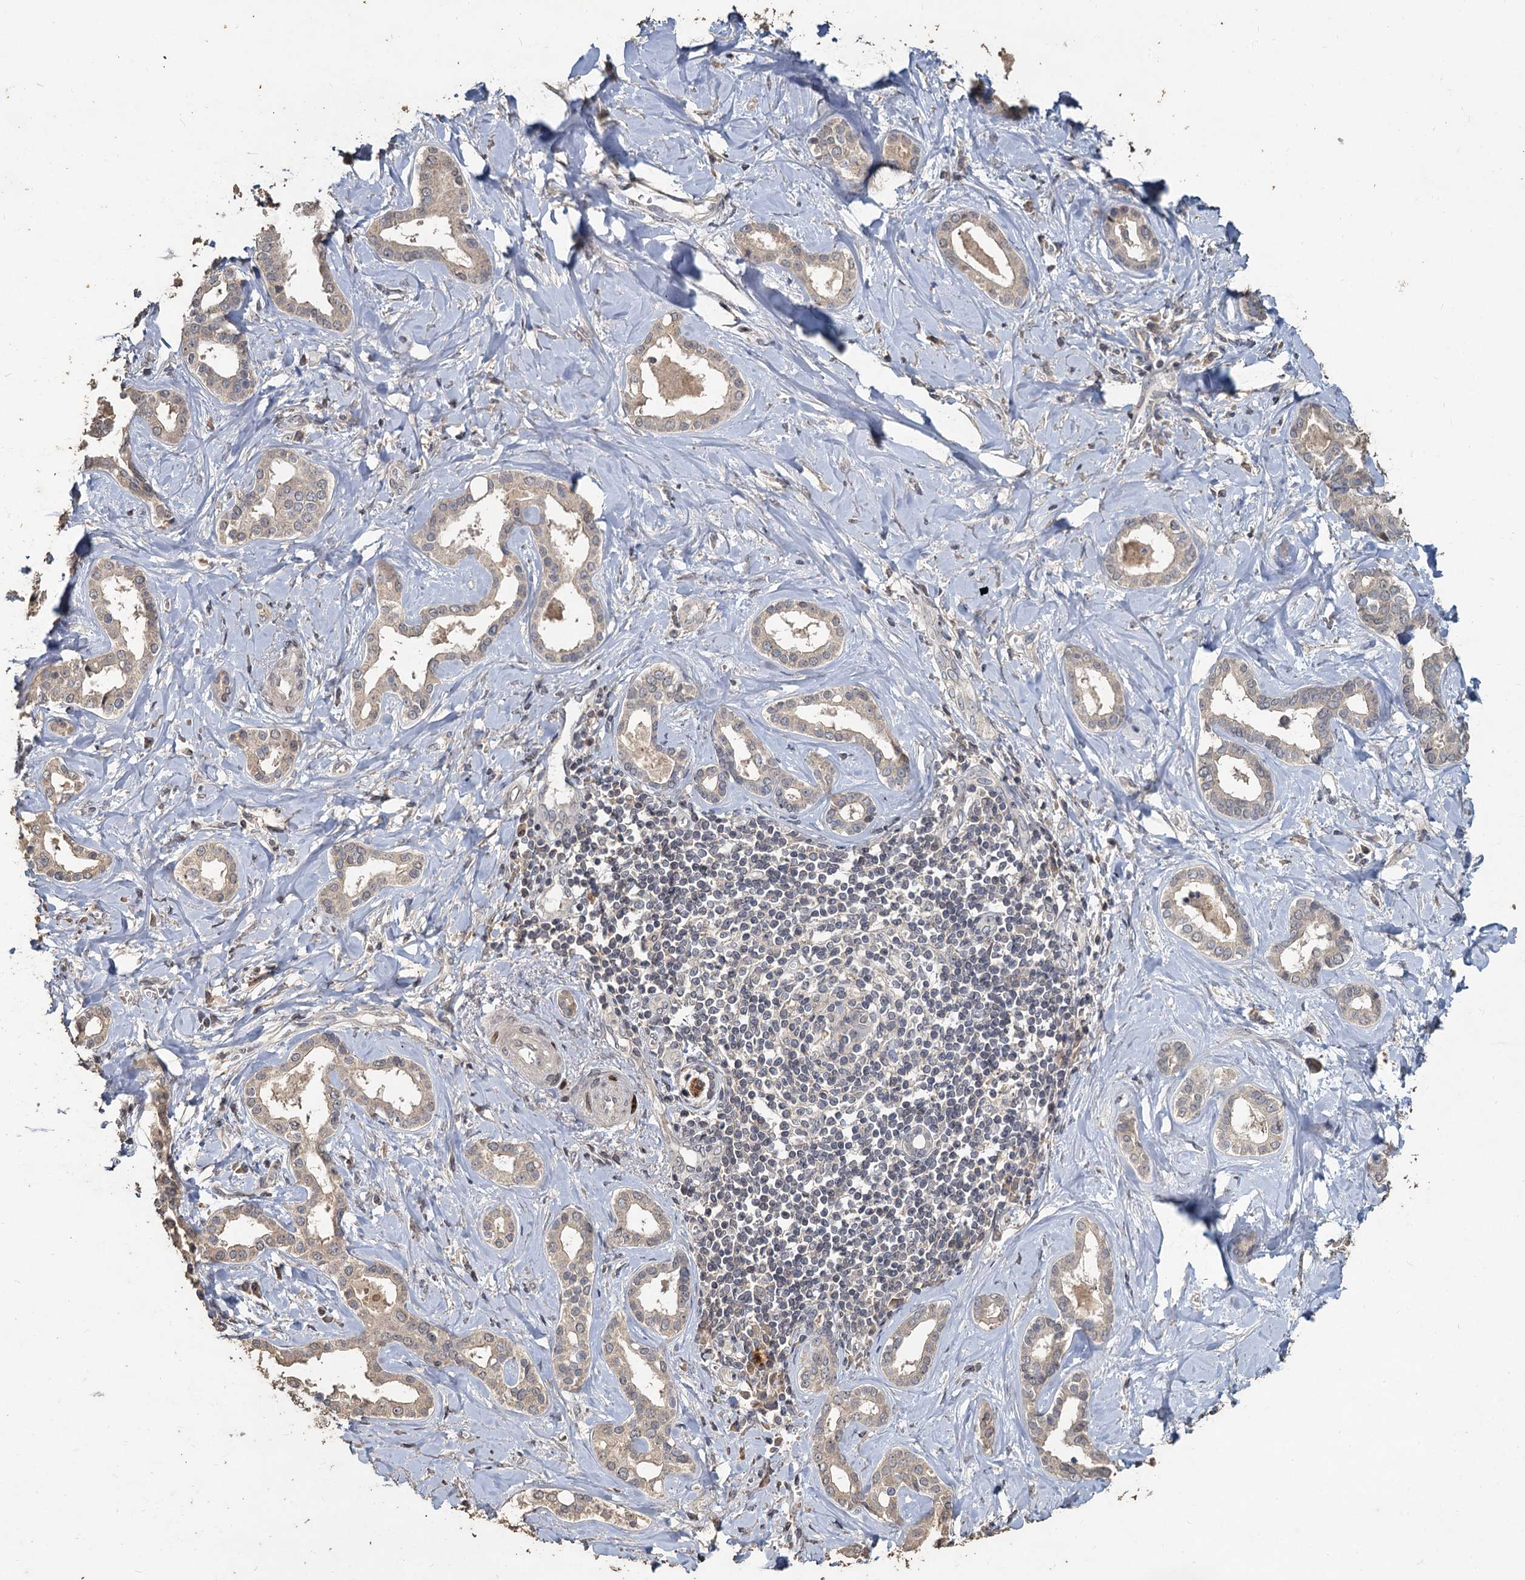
{"staining": {"intensity": "weak", "quantity": "<25%", "location": "cytoplasmic/membranous"}, "tissue": "liver cancer", "cell_type": "Tumor cells", "image_type": "cancer", "snomed": [{"axis": "morphology", "description": "Cholangiocarcinoma"}, {"axis": "topography", "description": "Liver"}], "caption": "Liver cancer (cholangiocarcinoma) was stained to show a protein in brown. There is no significant expression in tumor cells. (DAB immunohistochemistry (IHC) with hematoxylin counter stain).", "gene": "CCDC61", "patient": {"sex": "female", "age": 77}}